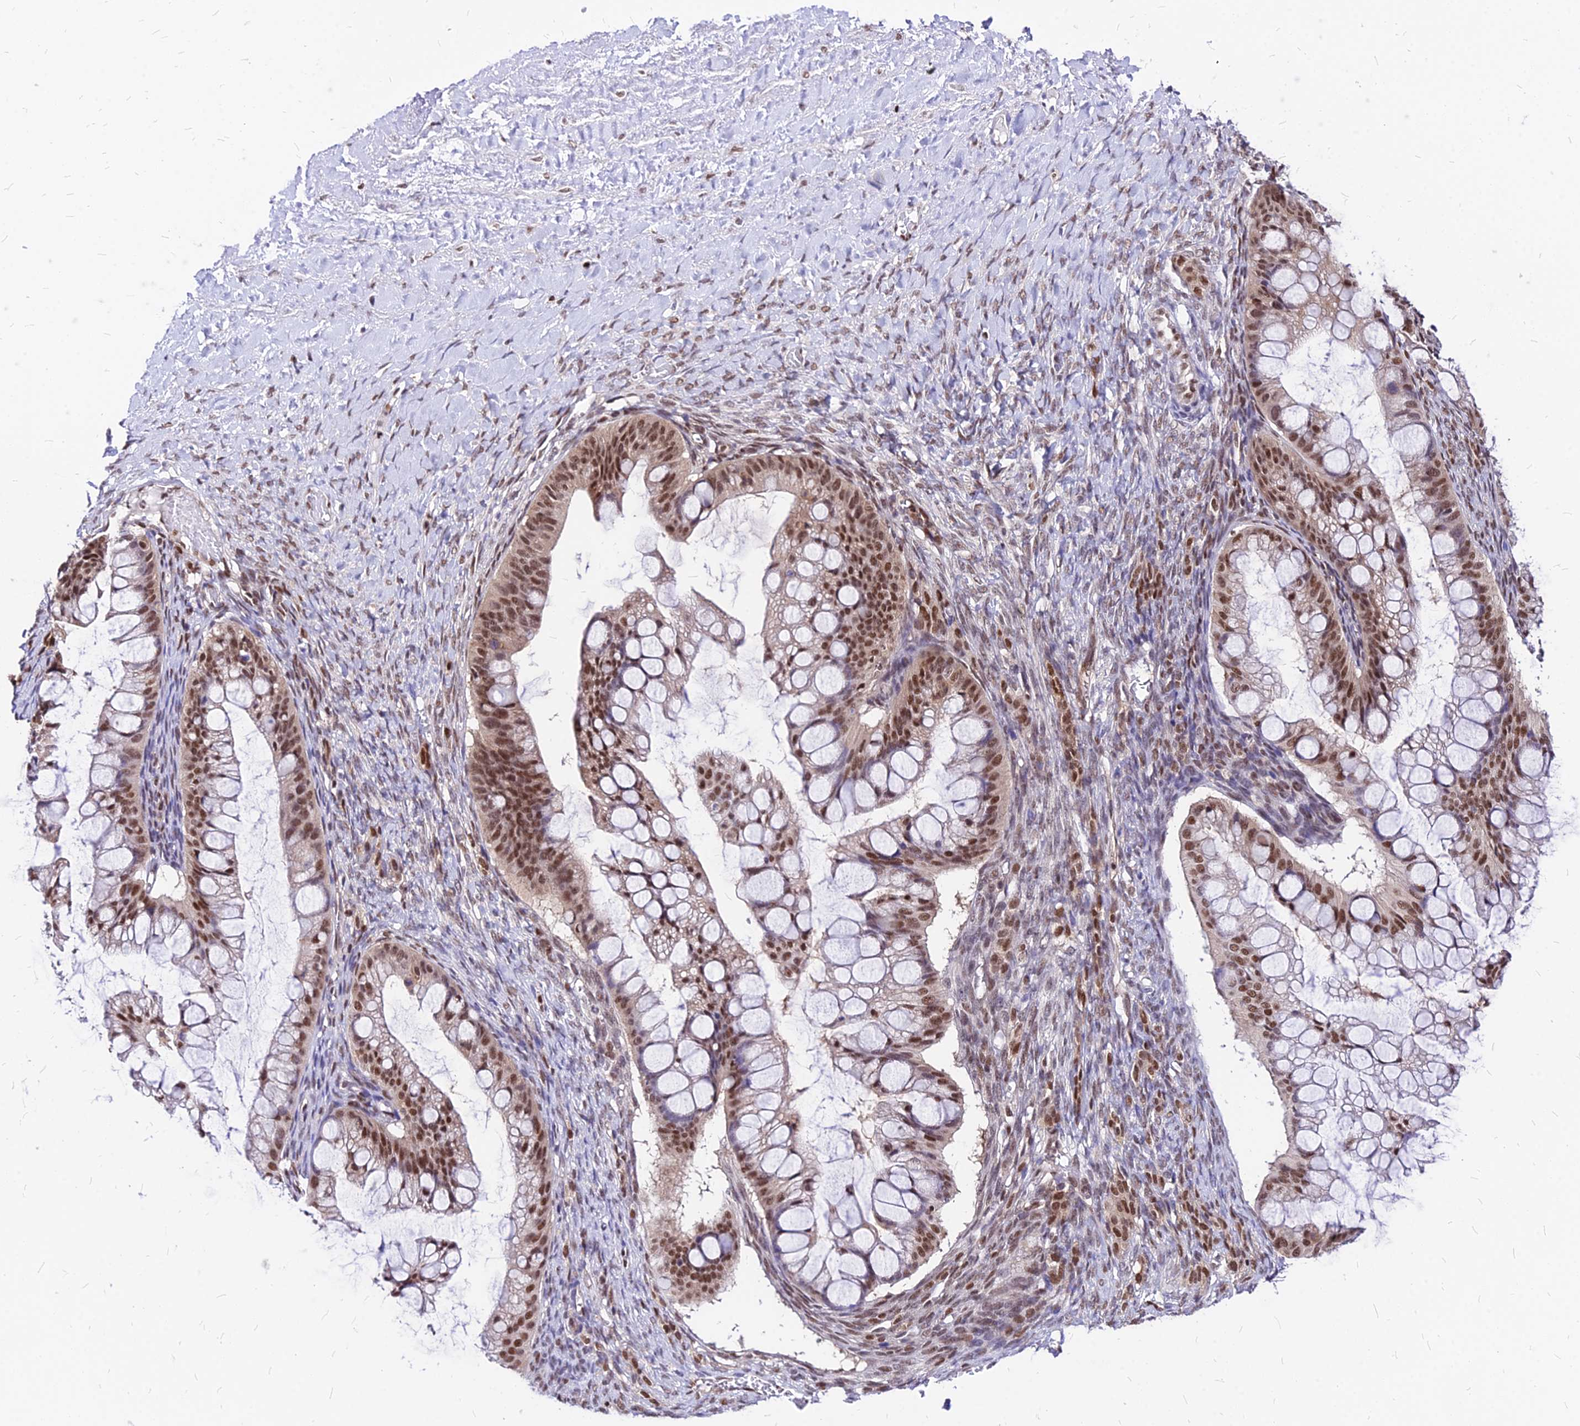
{"staining": {"intensity": "moderate", "quantity": ">75%", "location": "nuclear"}, "tissue": "ovarian cancer", "cell_type": "Tumor cells", "image_type": "cancer", "snomed": [{"axis": "morphology", "description": "Cystadenocarcinoma, mucinous, NOS"}, {"axis": "topography", "description": "Ovary"}], "caption": "The photomicrograph reveals staining of ovarian mucinous cystadenocarcinoma, revealing moderate nuclear protein staining (brown color) within tumor cells.", "gene": "PAXX", "patient": {"sex": "female", "age": 73}}